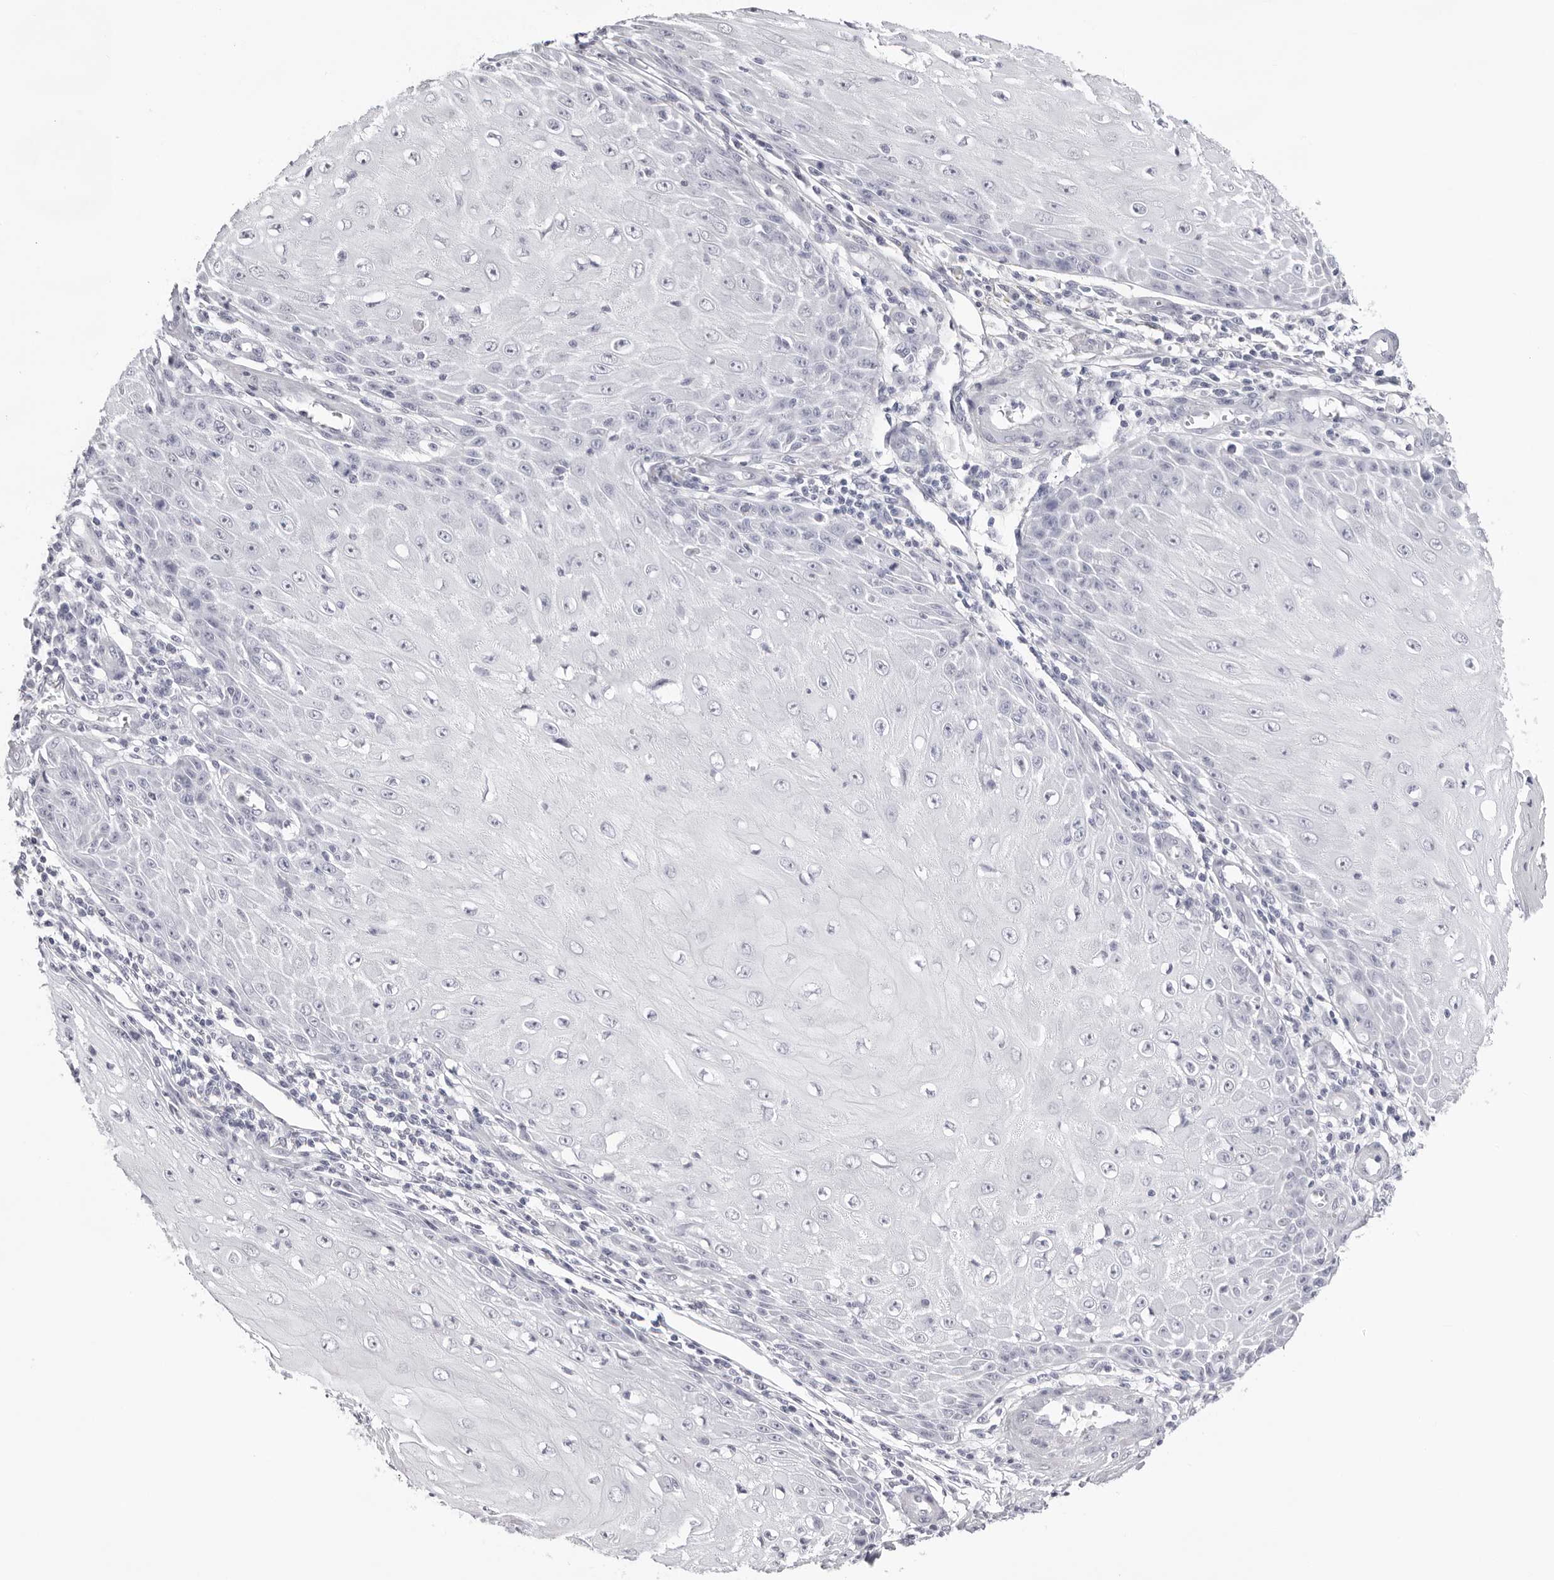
{"staining": {"intensity": "negative", "quantity": "none", "location": "none"}, "tissue": "skin cancer", "cell_type": "Tumor cells", "image_type": "cancer", "snomed": [{"axis": "morphology", "description": "Squamous cell carcinoma, NOS"}, {"axis": "topography", "description": "Skin"}], "caption": "IHC photomicrograph of skin squamous cell carcinoma stained for a protein (brown), which demonstrates no expression in tumor cells.", "gene": "INSL3", "patient": {"sex": "female", "age": 73}}